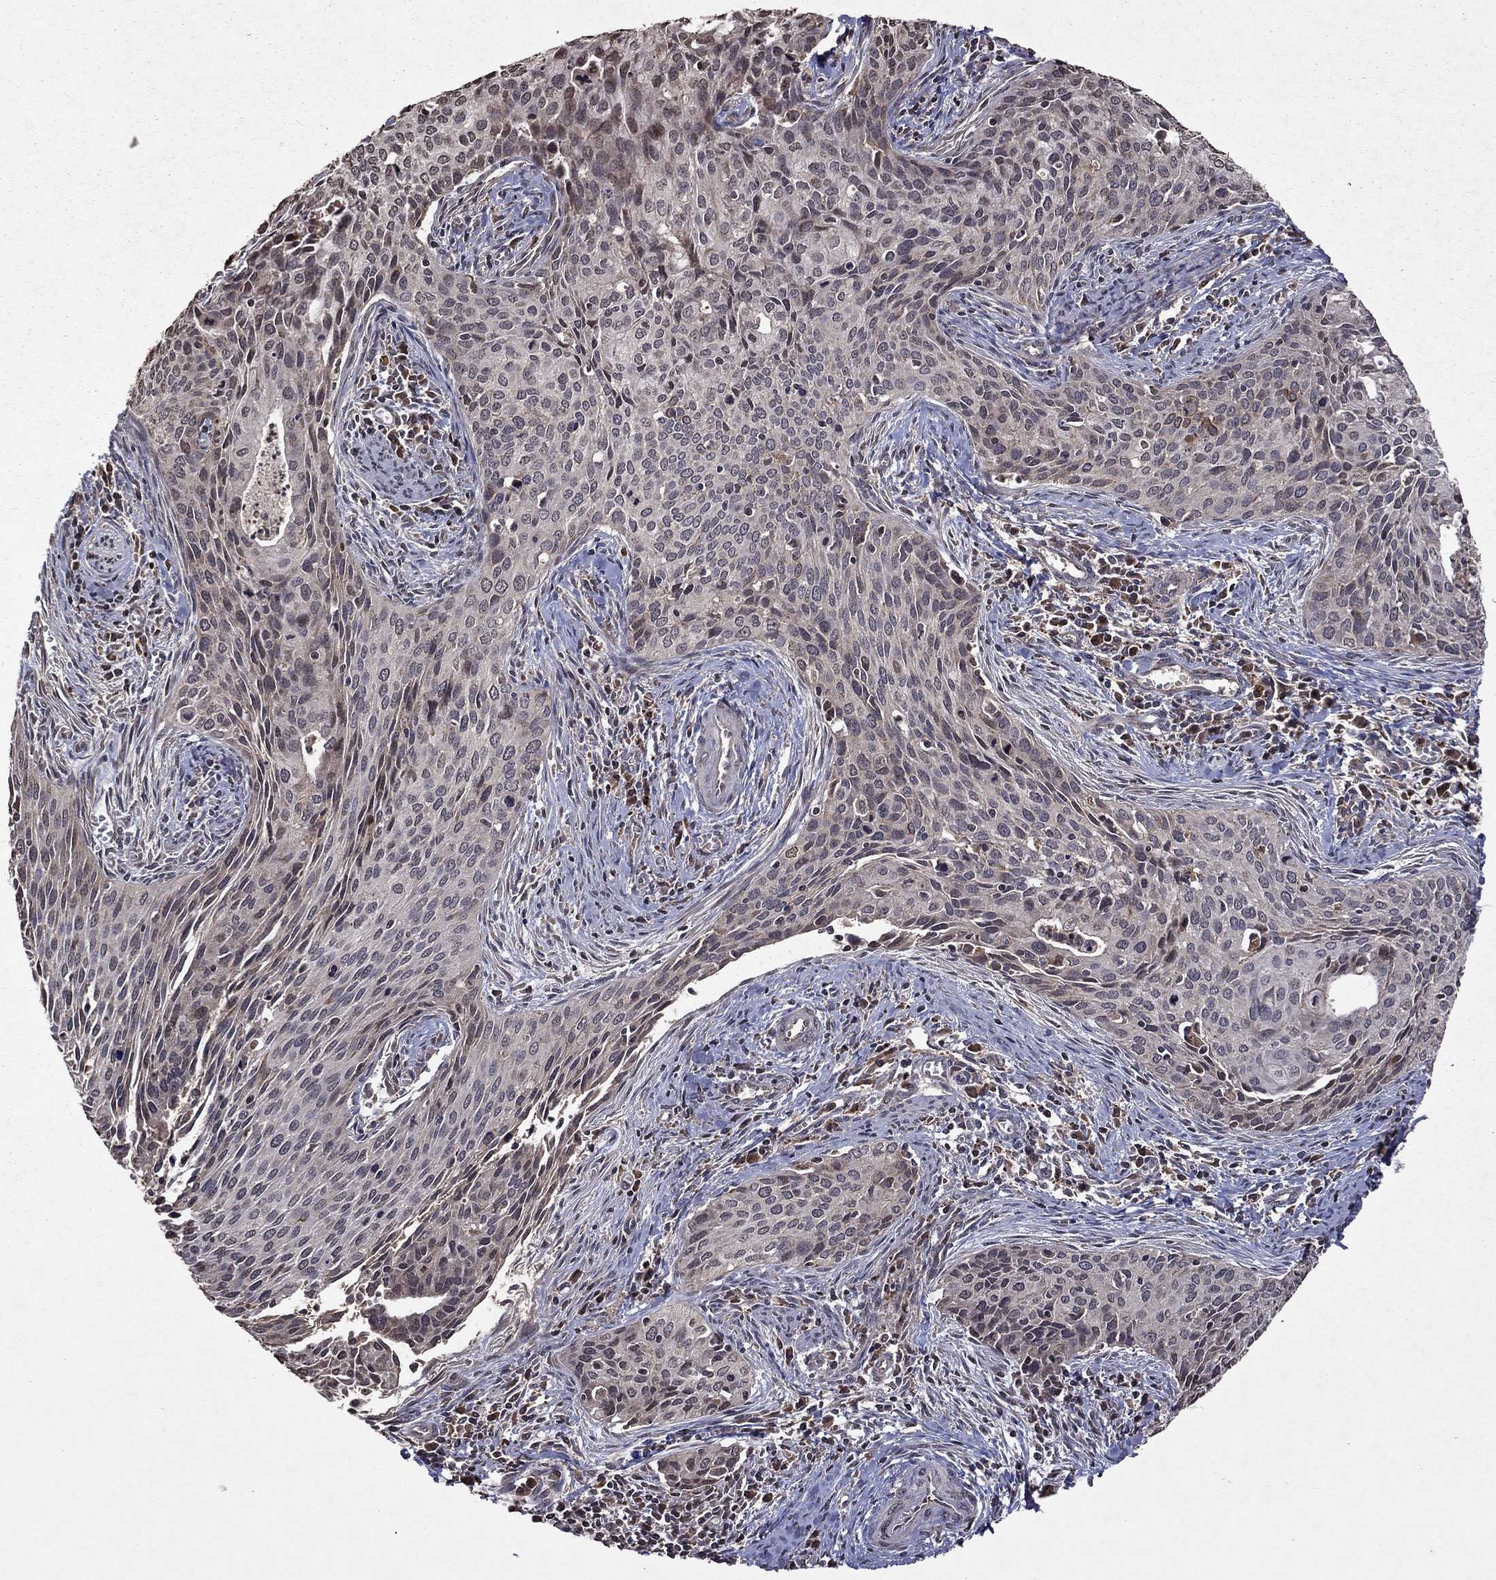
{"staining": {"intensity": "negative", "quantity": "none", "location": "none"}, "tissue": "cervical cancer", "cell_type": "Tumor cells", "image_type": "cancer", "snomed": [{"axis": "morphology", "description": "Squamous cell carcinoma, NOS"}, {"axis": "topography", "description": "Cervix"}], "caption": "DAB immunohistochemical staining of human cervical squamous cell carcinoma shows no significant expression in tumor cells.", "gene": "NLGN1", "patient": {"sex": "female", "age": 29}}